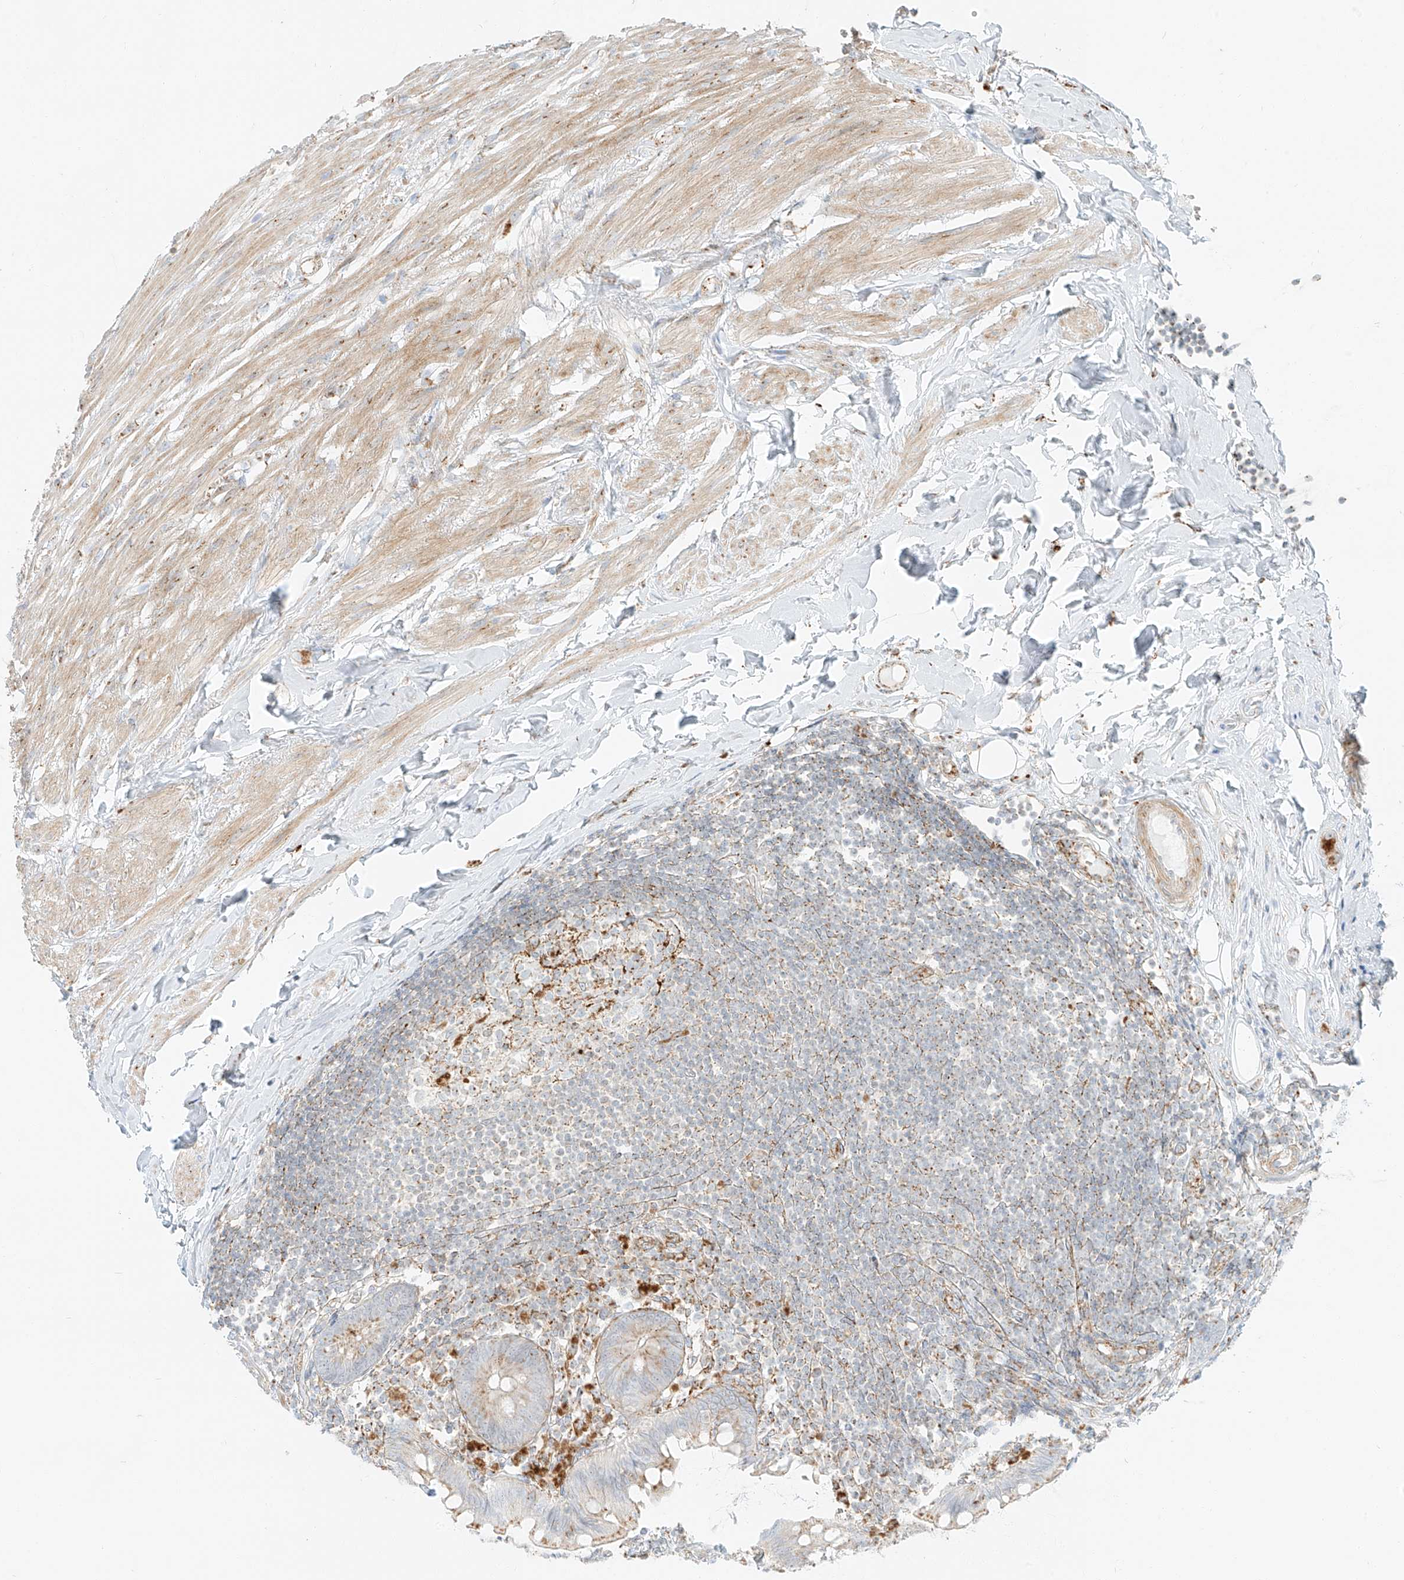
{"staining": {"intensity": "weak", "quantity": "25%-75%", "location": "cytoplasmic/membranous"}, "tissue": "appendix", "cell_type": "Glandular cells", "image_type": "normal", "snomed": [{"axis": "morphology", "description": "Normal tissue, NOS"}, {"axis": "topography", "description": "Appendix"}], "caption": "Glandular cells reveal weak cytoplasmic/membranous staining in approximately 25%-75% of cells in normal appendix. The staining is performed using DAB brown chromogen to label protein expression. The nuclei are counter-stained blue using hematoxylin.", "gene": "SLC35F6", "patient": {"sex": "female", "age": 62}}